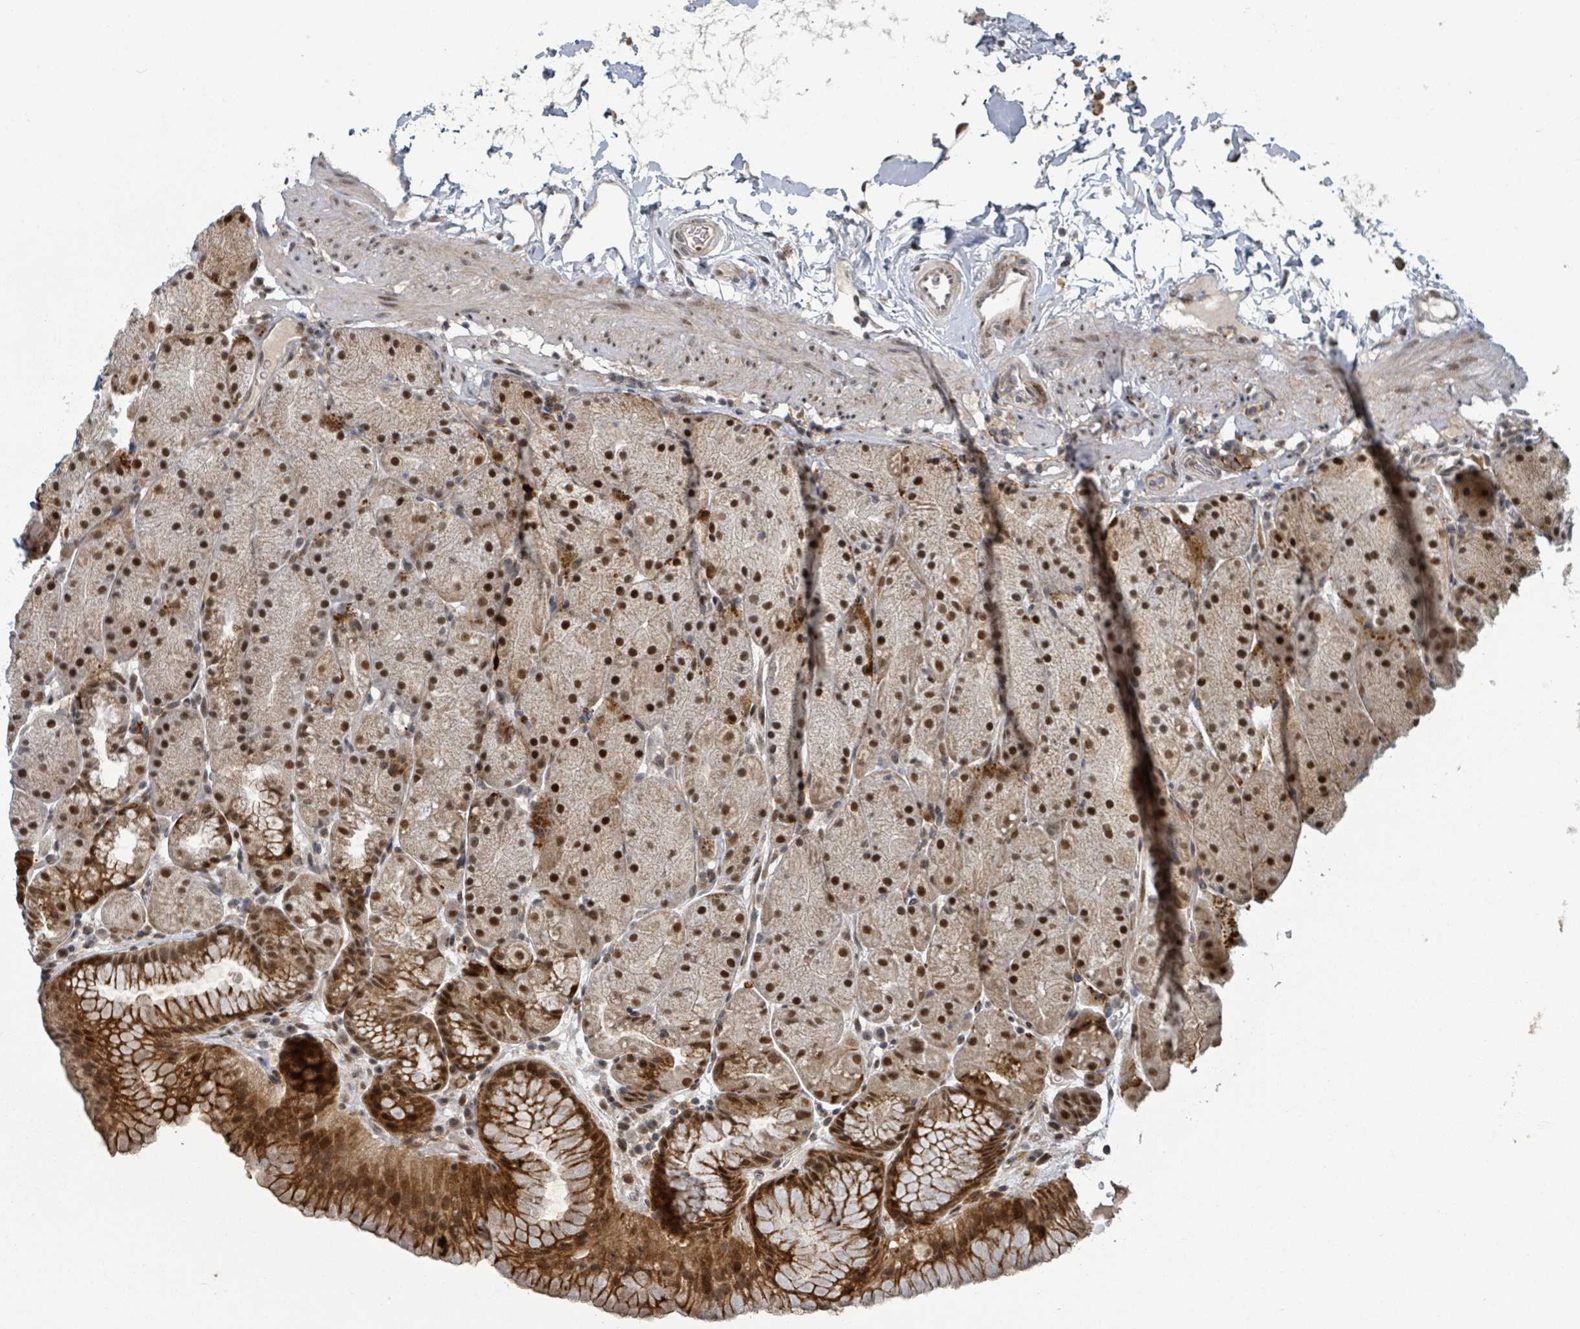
{"staining": {"intensity": "strong", "quantity": ">75%", "location": "cytoplasmic/membranous,nuclear"}, "tissue": "stomach", "cell_type": "Glandular cells", "image_type": "normal", "snomed": [{"axis": "morphology", "description": "Normal tissue, NOS"}, {"axis": "topography", "description": "Stomach, upper"}, {"axis": "topography", "description": "Stomach, lower"}], "caption": "Immunohistochemistry of unremarkable stomach demonstrates high levels of strong cytoplasmic/membranous,nuclear expression in approximately >75% of glandular cells.", "gene": "GTF3C1", "patient": {"sex": "male", "age": 67}}